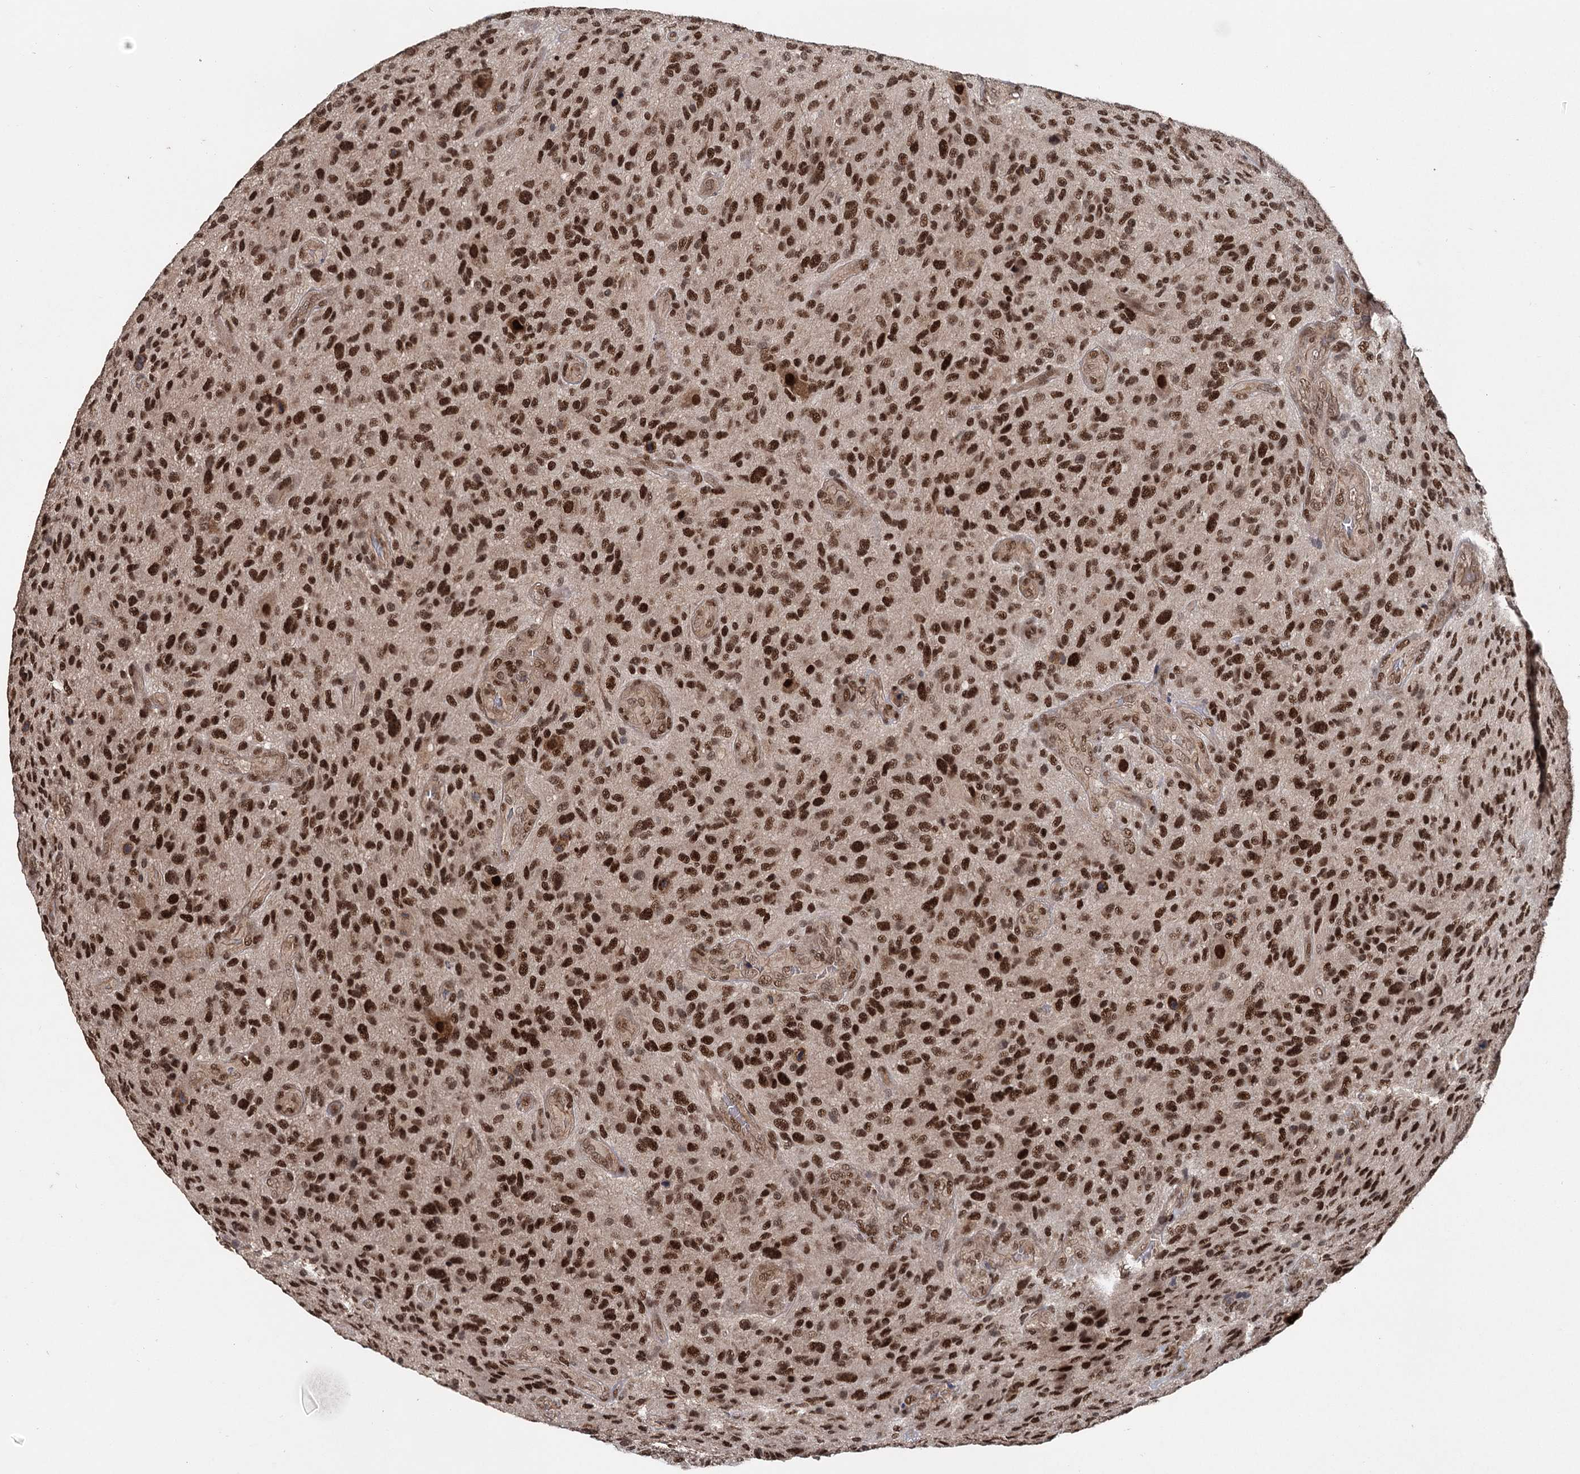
{"staining": {"intensity": "strong", "quantity": ">75%", "location": "nuclear"}, "tissue": "glioma", "cell_type": "Tumor cells", "image_type": "cancer", "snomed": [{"axis": "morphology", "description": "Glioma, malignant, High grade"}, {"axis": "topography", "description": "Brain"}], "caption": "Glioma was stained to show a protein in brown. There is high levels of strong nuclear expression in approximately >75% of tumor cells. Immunohistochemistry stains the protein of interest in brown and the nuclei are stained blue.", "gene": "MYG1", "patient": {"sex": "male", "age": 47}}